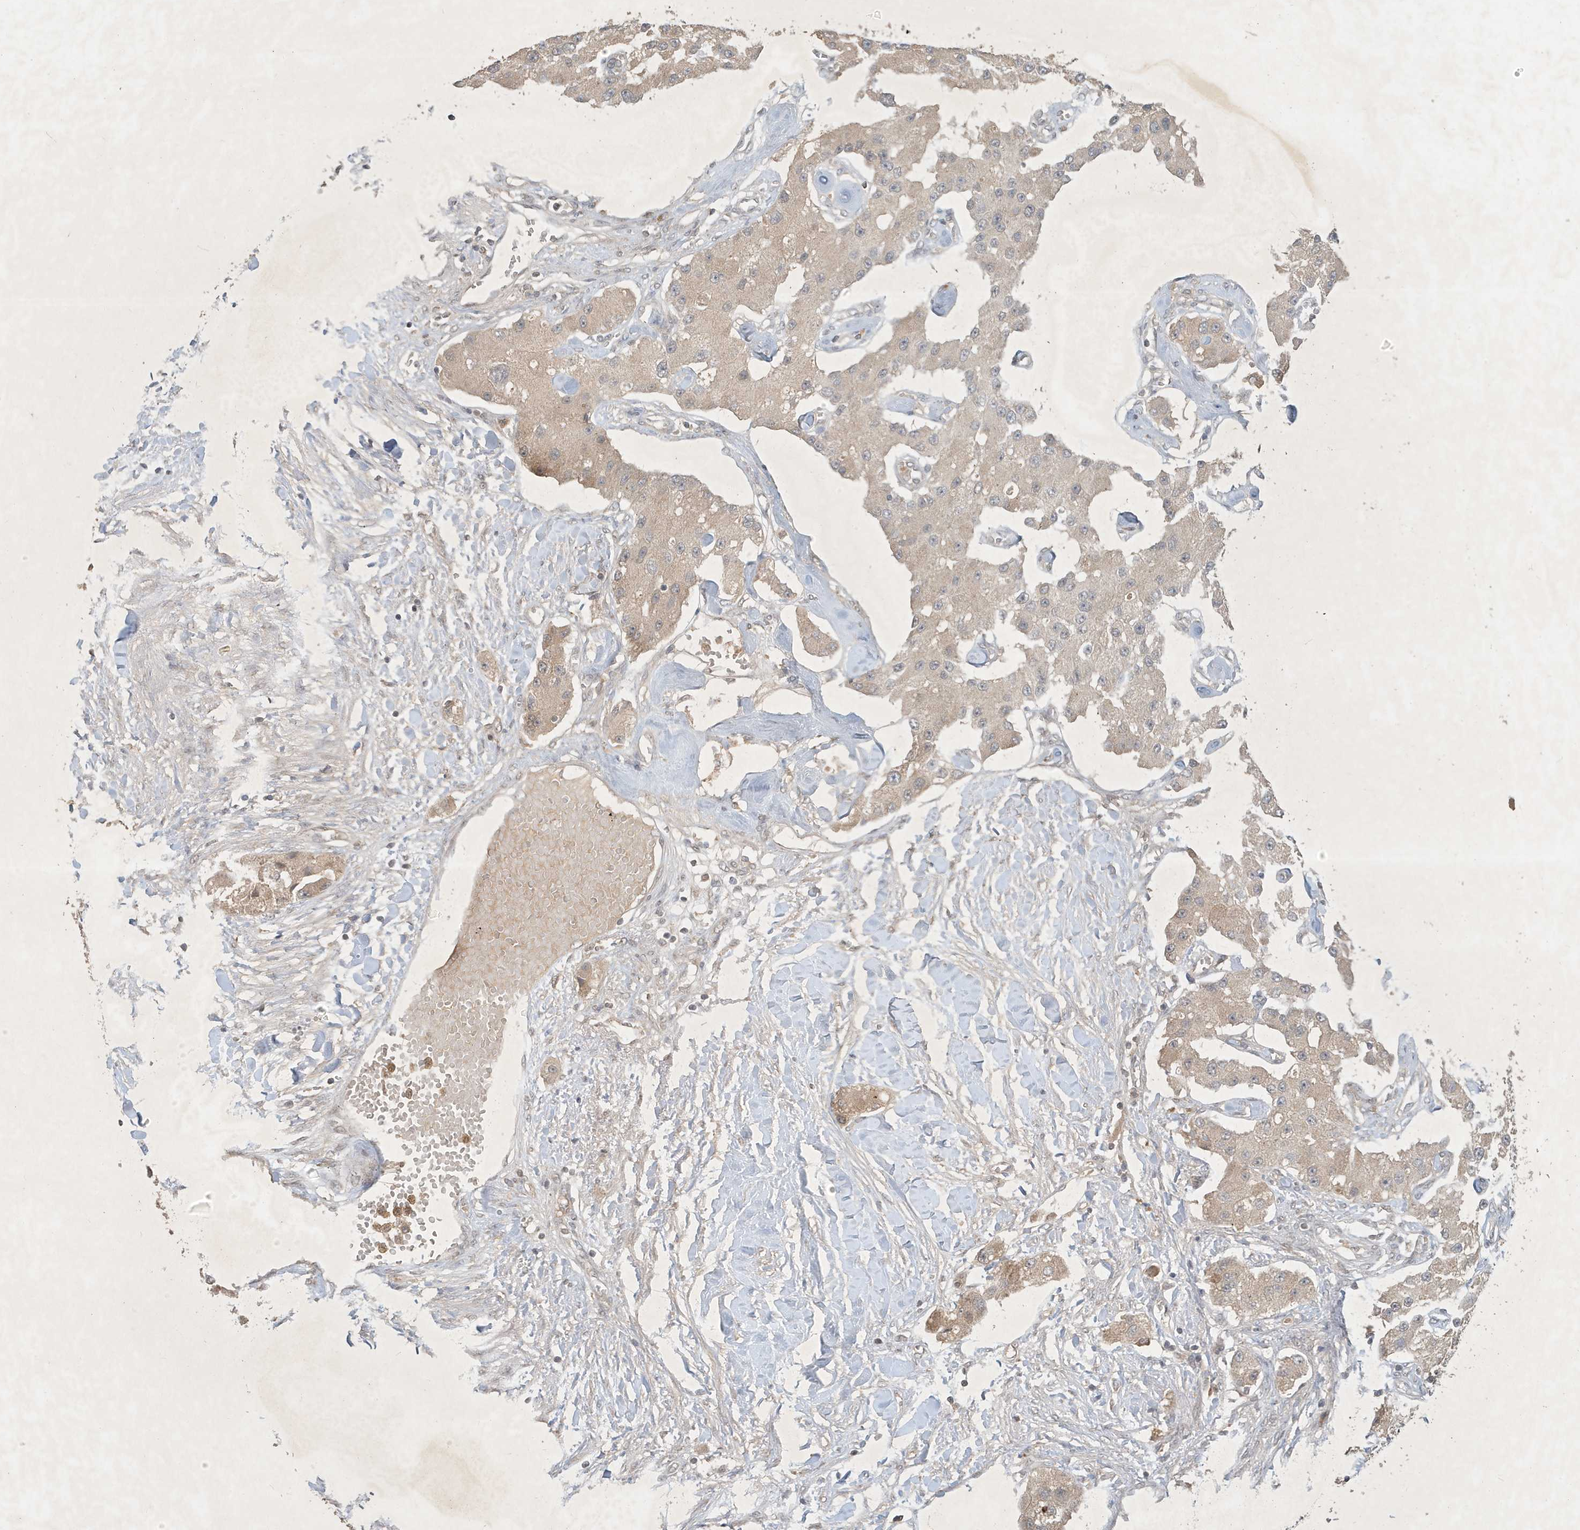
{"staining": {"intensity": "negative", "quantity": "none", "location": "none"}, "tissue": "carcinoid", "cell_type": "Tumor cells", "image_type": "cancer", "snomed": [{"axis": "morphology", "description": "Carcinoid, malignant, NOS"}, {"axis": "topography", "description": "Pancreas"}], "caption": "The immunohistochemistry (IHC) photomicrograph has no significant expression in tumor cells of malignant carcinoid tissue.", "gene": "ABCB9", "patient": {"sex": "male", "age": 41}}